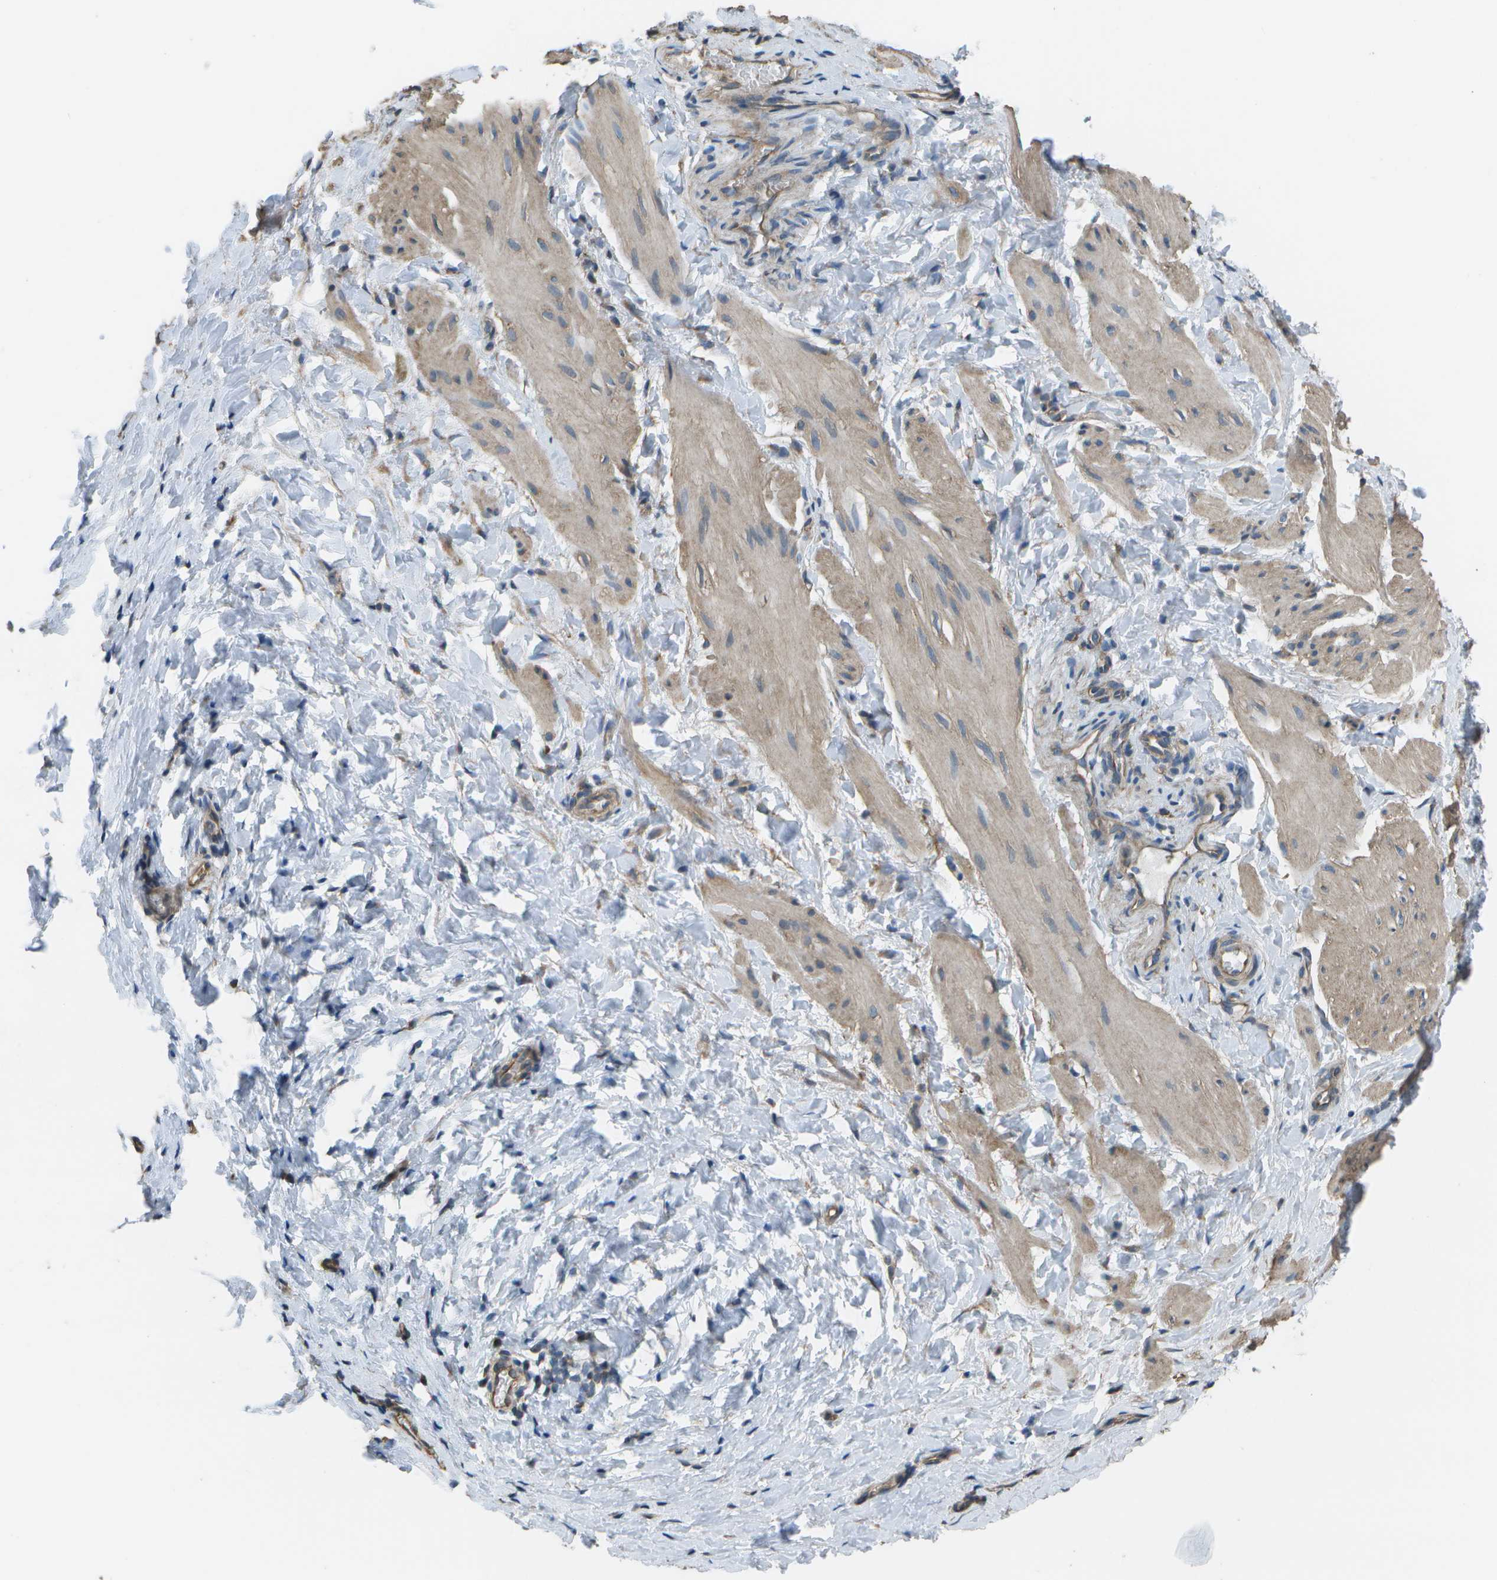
{"staining": {"intensity": "negative", "quantity": "none", "location": "none"}, "tissue": "smooth muscle", "cell_type": "Smooth muscle cells", "image_type": "normal", "snomed": [{"axis": "morphology", "description": "Normal tissue, NOS"}, {"axis": "topography", "description": "Smooth muscle"}], "caption": "IHC photomicrograph of unremarkable smooth muscle: human smooth muscle stained with DAB reveals no significant protein expression in smooth muscle cells.", "gene": "CLNS1A", "patient": {"sex": "male", "age": 16}}